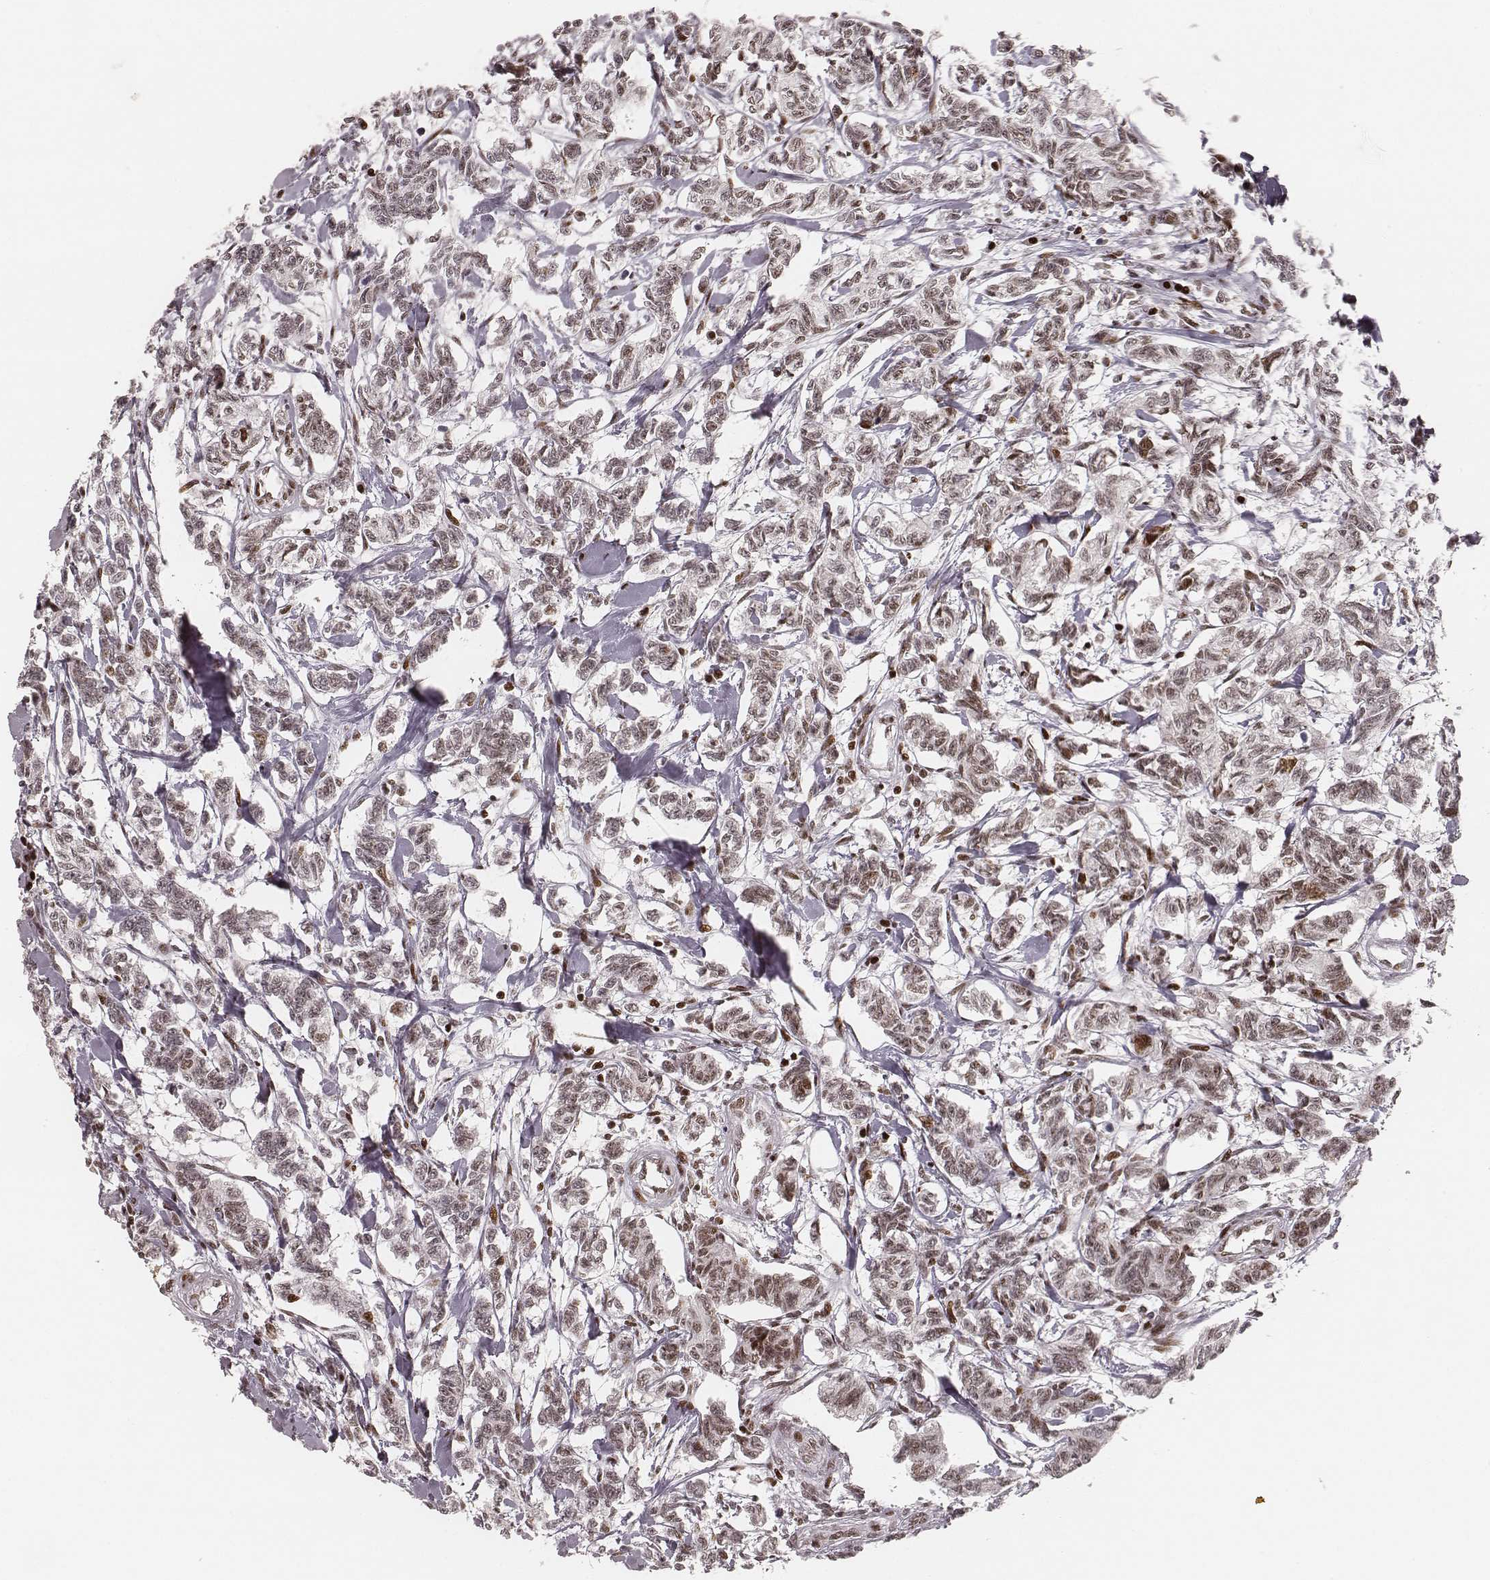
{"staining": {"intensity": "moderate", "quantity": "<25%", "location": "nuclear"}, "tissue": "carcinoid", "cell_type": "Tumor cells", "image_type": "cancer", "snomed": [{"axis": "morphology", "description": "Carcinoid, malignant, NOS"}, {"axis": "topography", "description": "Kidney"}], "caption": "Carcinoid stained with immunohistochemistry displays moderate nuclear expression in about <25% of tumor cells. (DAB = brown stain, brightfield microscopy at high magnification).", "gene": "HNRNPC", "patient": {"sex": "female", "age": 41}}